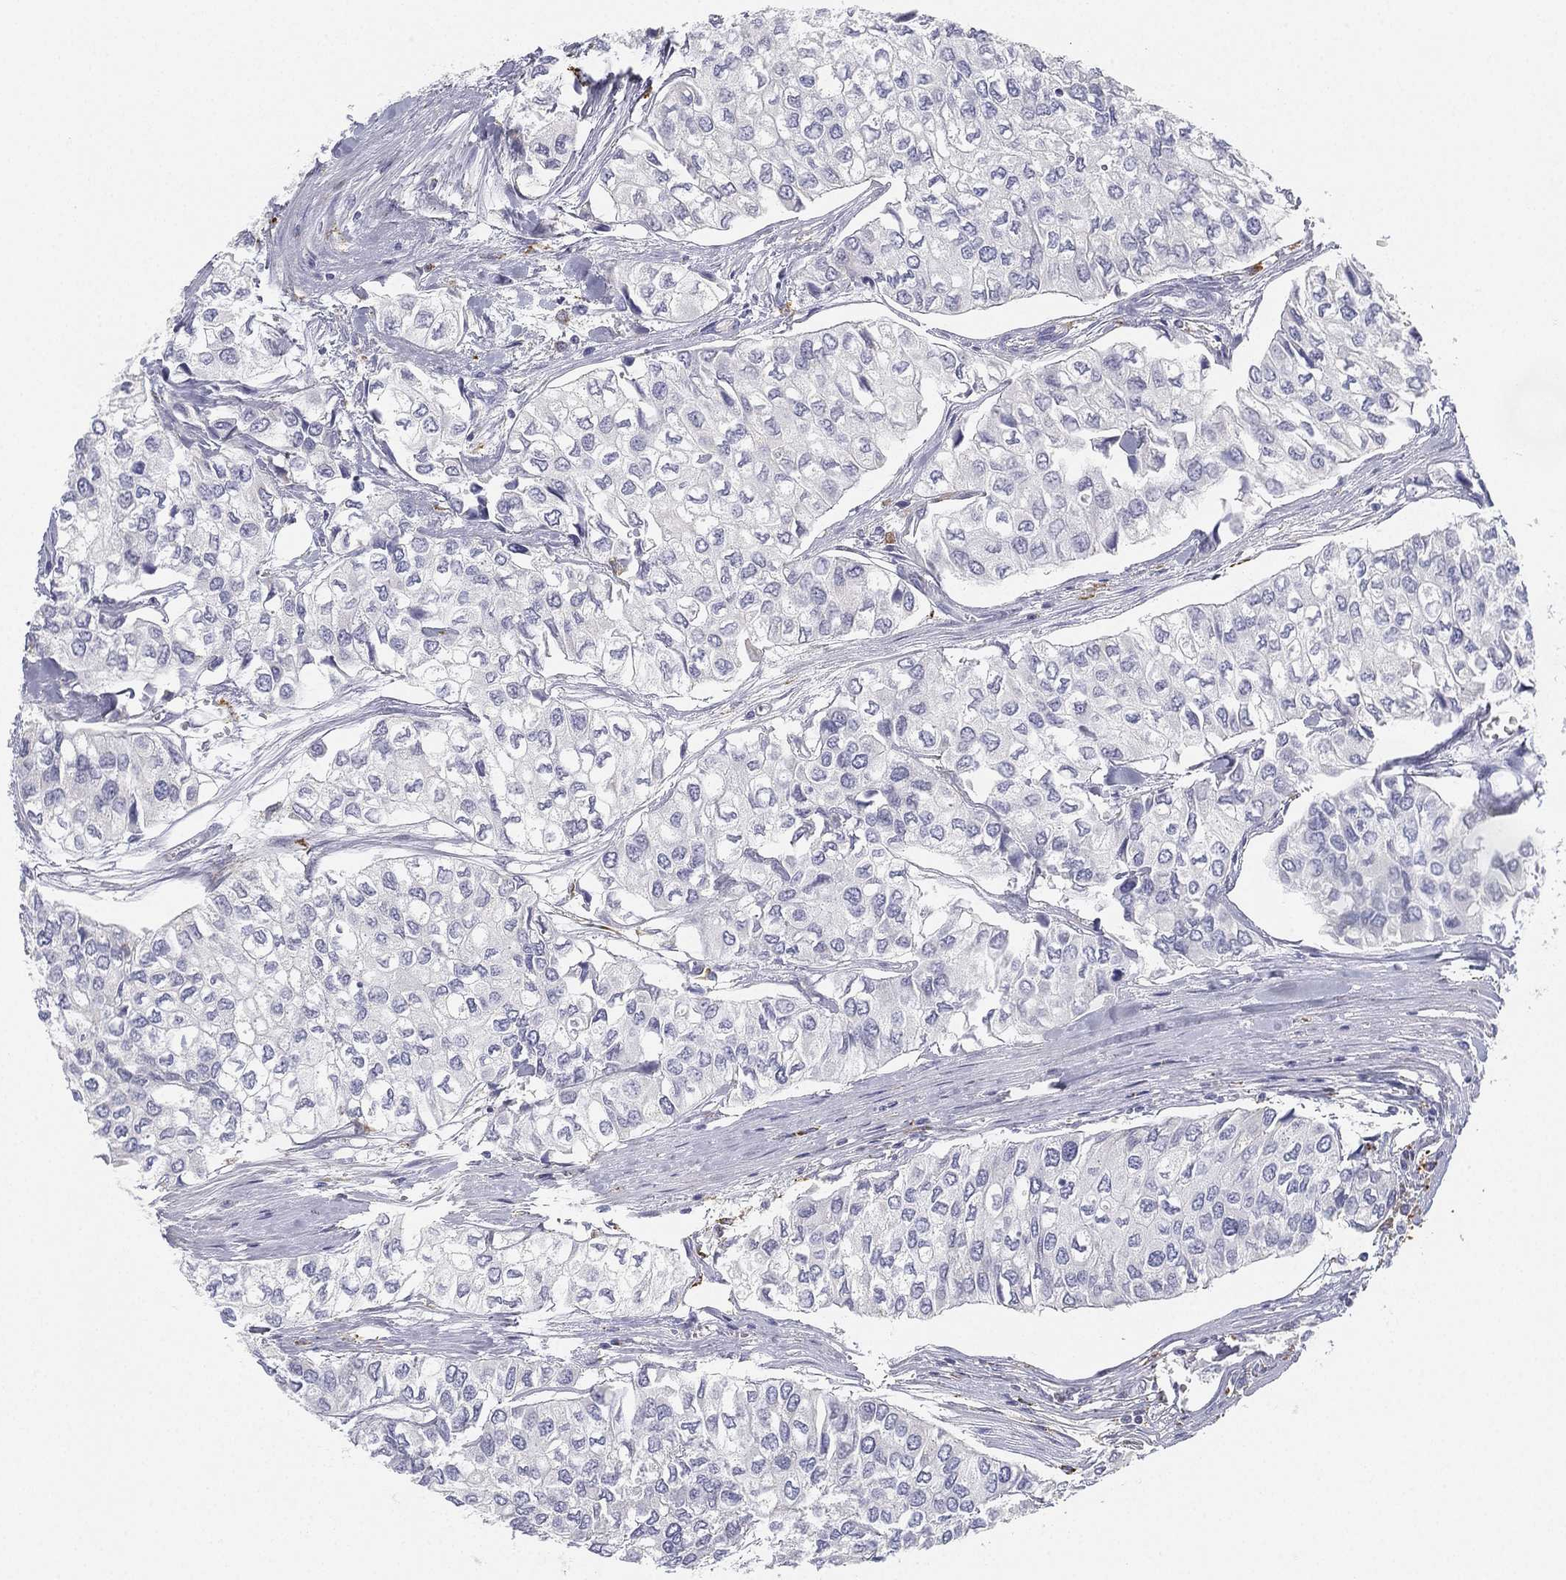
{"staining": {"intensity": "negative", "quantity": "none", "location": "none"}, "tissue": "urothelial cancer", "cell_type": "Tumor cells", "image_type": "cancer", "snomed": [{"axis": "morphology", "description": "Urothelial carcinoma, High grade"}, {"axis": "topography", "description": "Urinary bladder"}], "caption": "Immunohistochemical staining of human urothelial cancer exhibits no significant positivity in tumor cells.", "gene": "NPC2", "patient": {"sex": "male", "age": 73}}